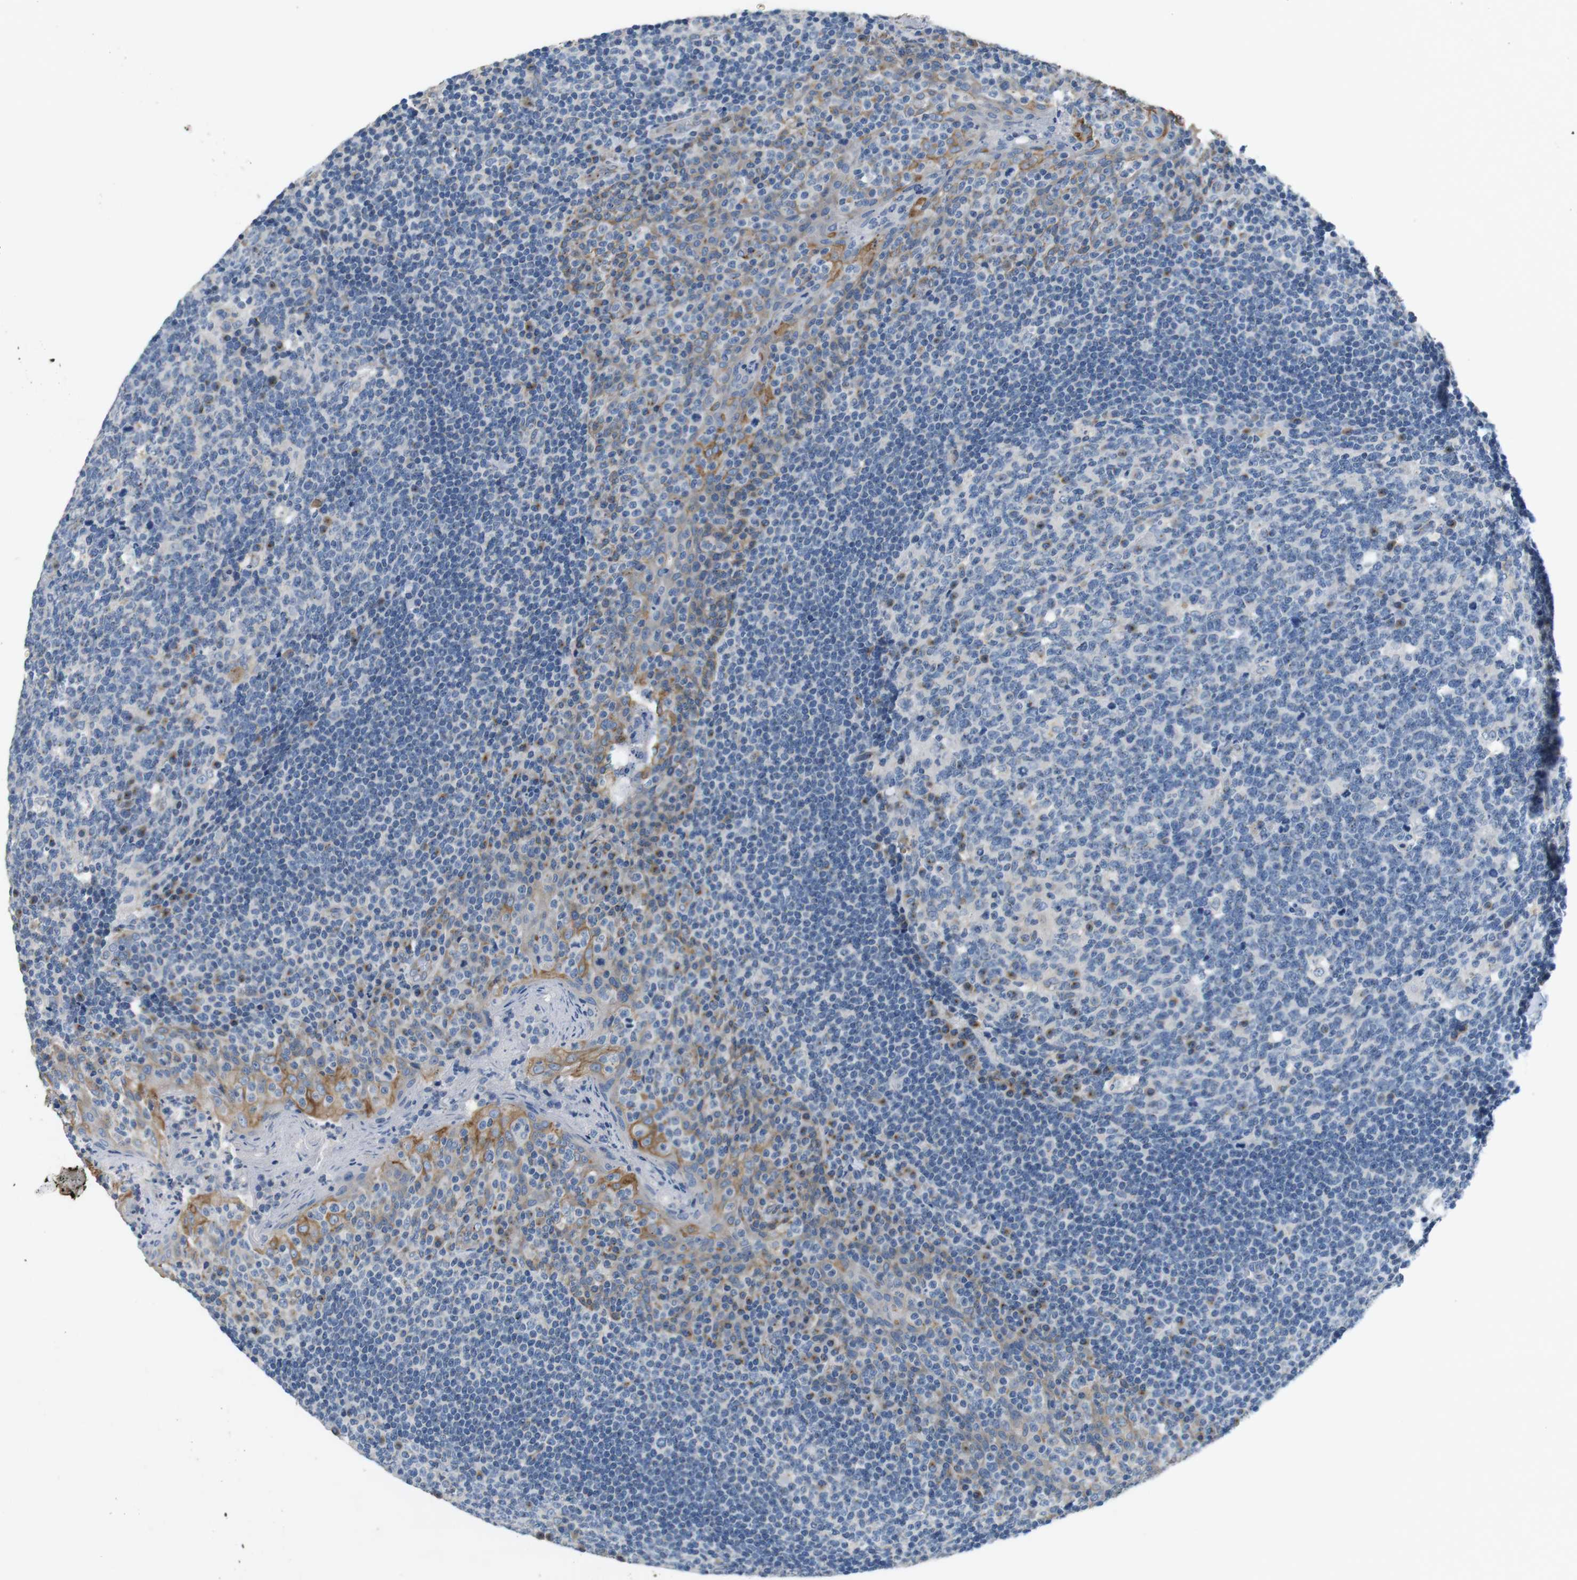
{"staining": {"intensity": "moderate", "quantity": "<25%", "location": "cytoplasmic/membranous"}, "tissue": "tonsil", "cell_type": "Germinal center cells", "image_type": "normal", "snomed": [{"axis": "morphology", "description": "Normal tissue, NOS"}, {"axis": "topography", "description": "Tonsil"}], "caption": "Protein expression analysis of normal tonsil demonstrates moderate cytoplasmic/membranous expression in approximately <25% of germinal center cells.", "gene": "UNC5CL", "patient": {"sex": "male", "age": 17}}